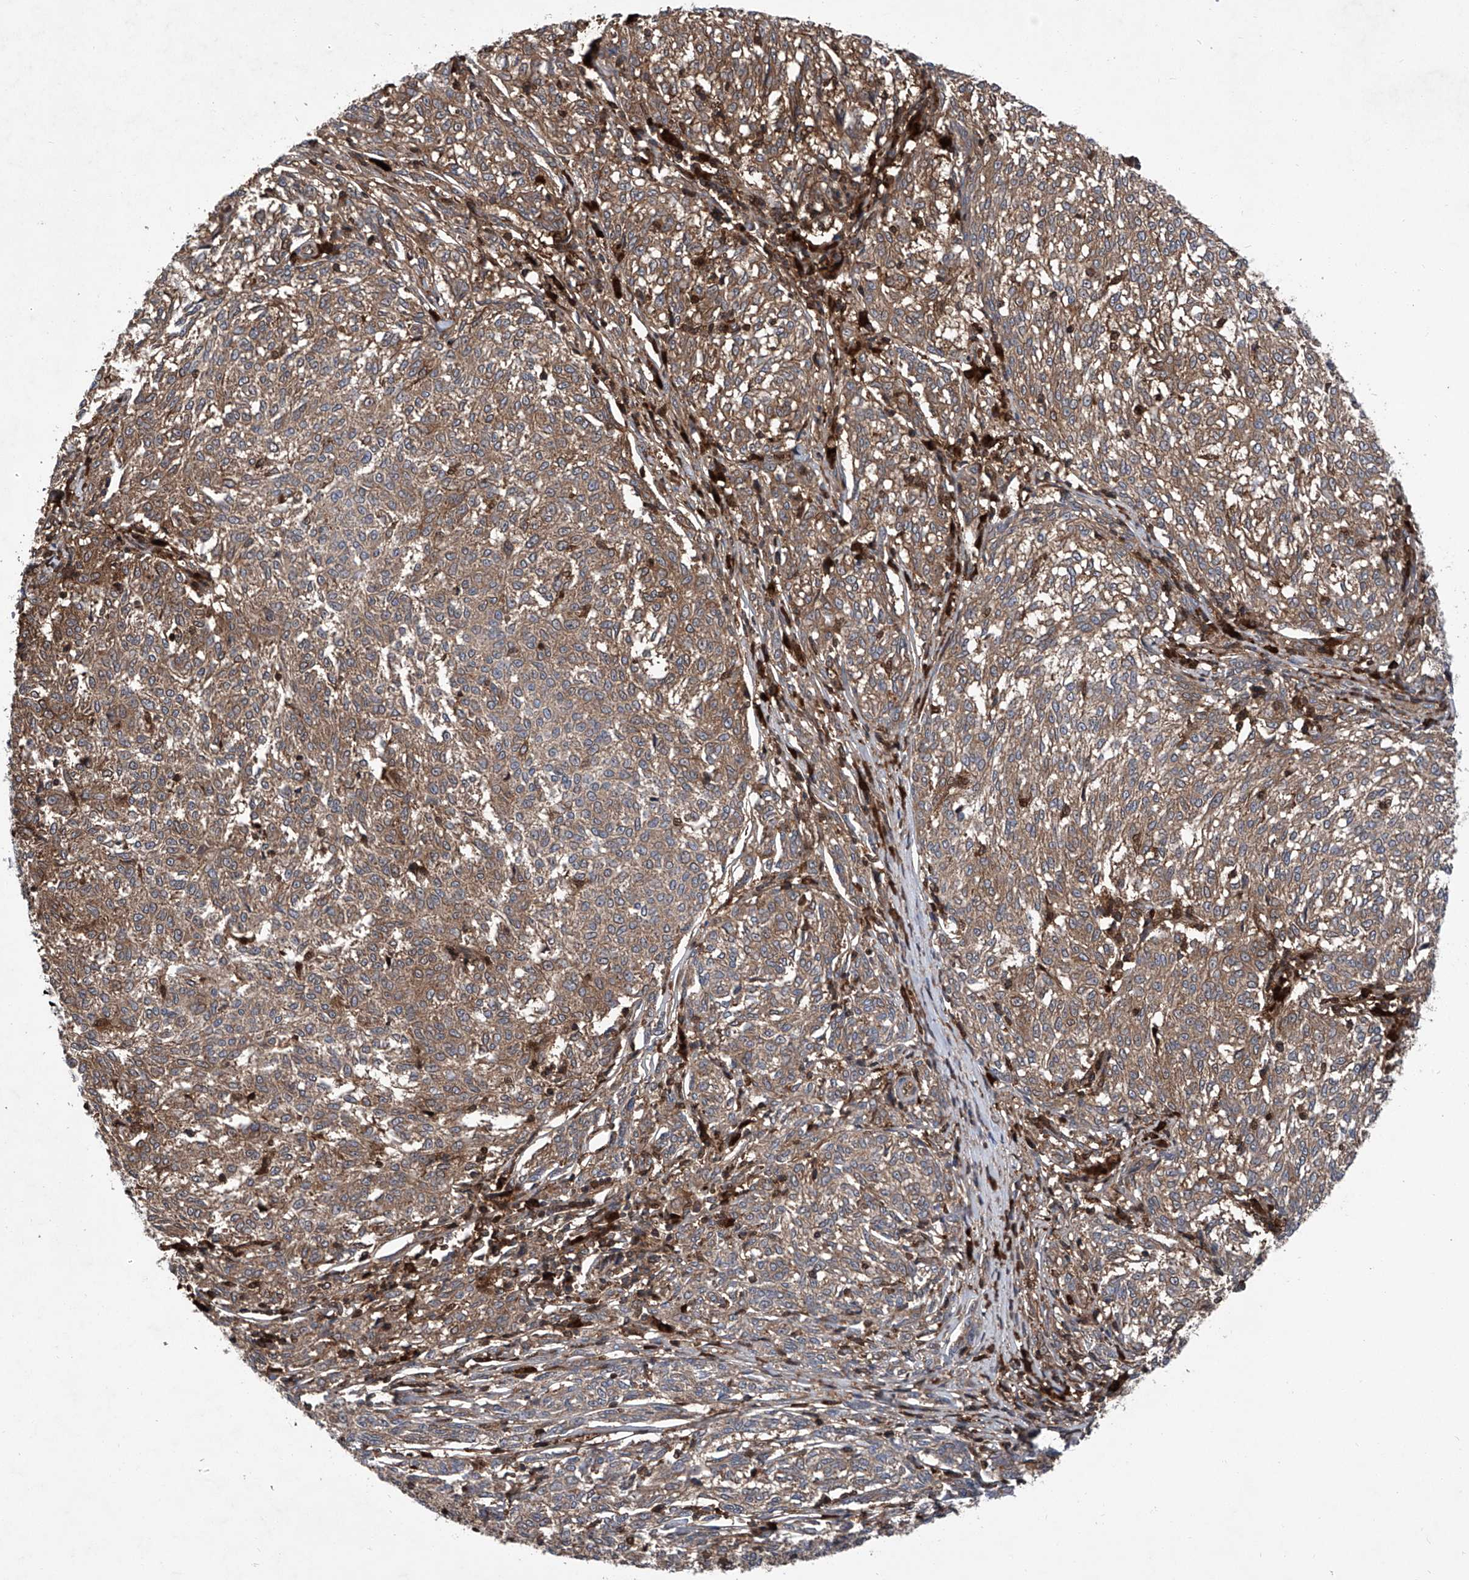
{"staining": {"intensity": "moderate", "quantity": ">75%", "location": "cytoplasmic/membranous"}, "tissue": "melanoma", "cell_type": "Tumor cells", "image_type": "cancer", "snomed": [{"axis": "morphology", "description": "Malignant melanoma, NOS"}, {"axis": "topography", "description": "Skin"}], "caption": "Immunohistochemical staining of human malignant melanoma displays medium levels of moderate cytoplasmic/membranous protein staining in about >75% of tumor cells. The staining was performed using DAB, with brown indicating positive protein expression. Nuclei are stained blue with hematoxylin.", "gene": "ASCC3", "patient": {"sex": "female", "age": 72}}